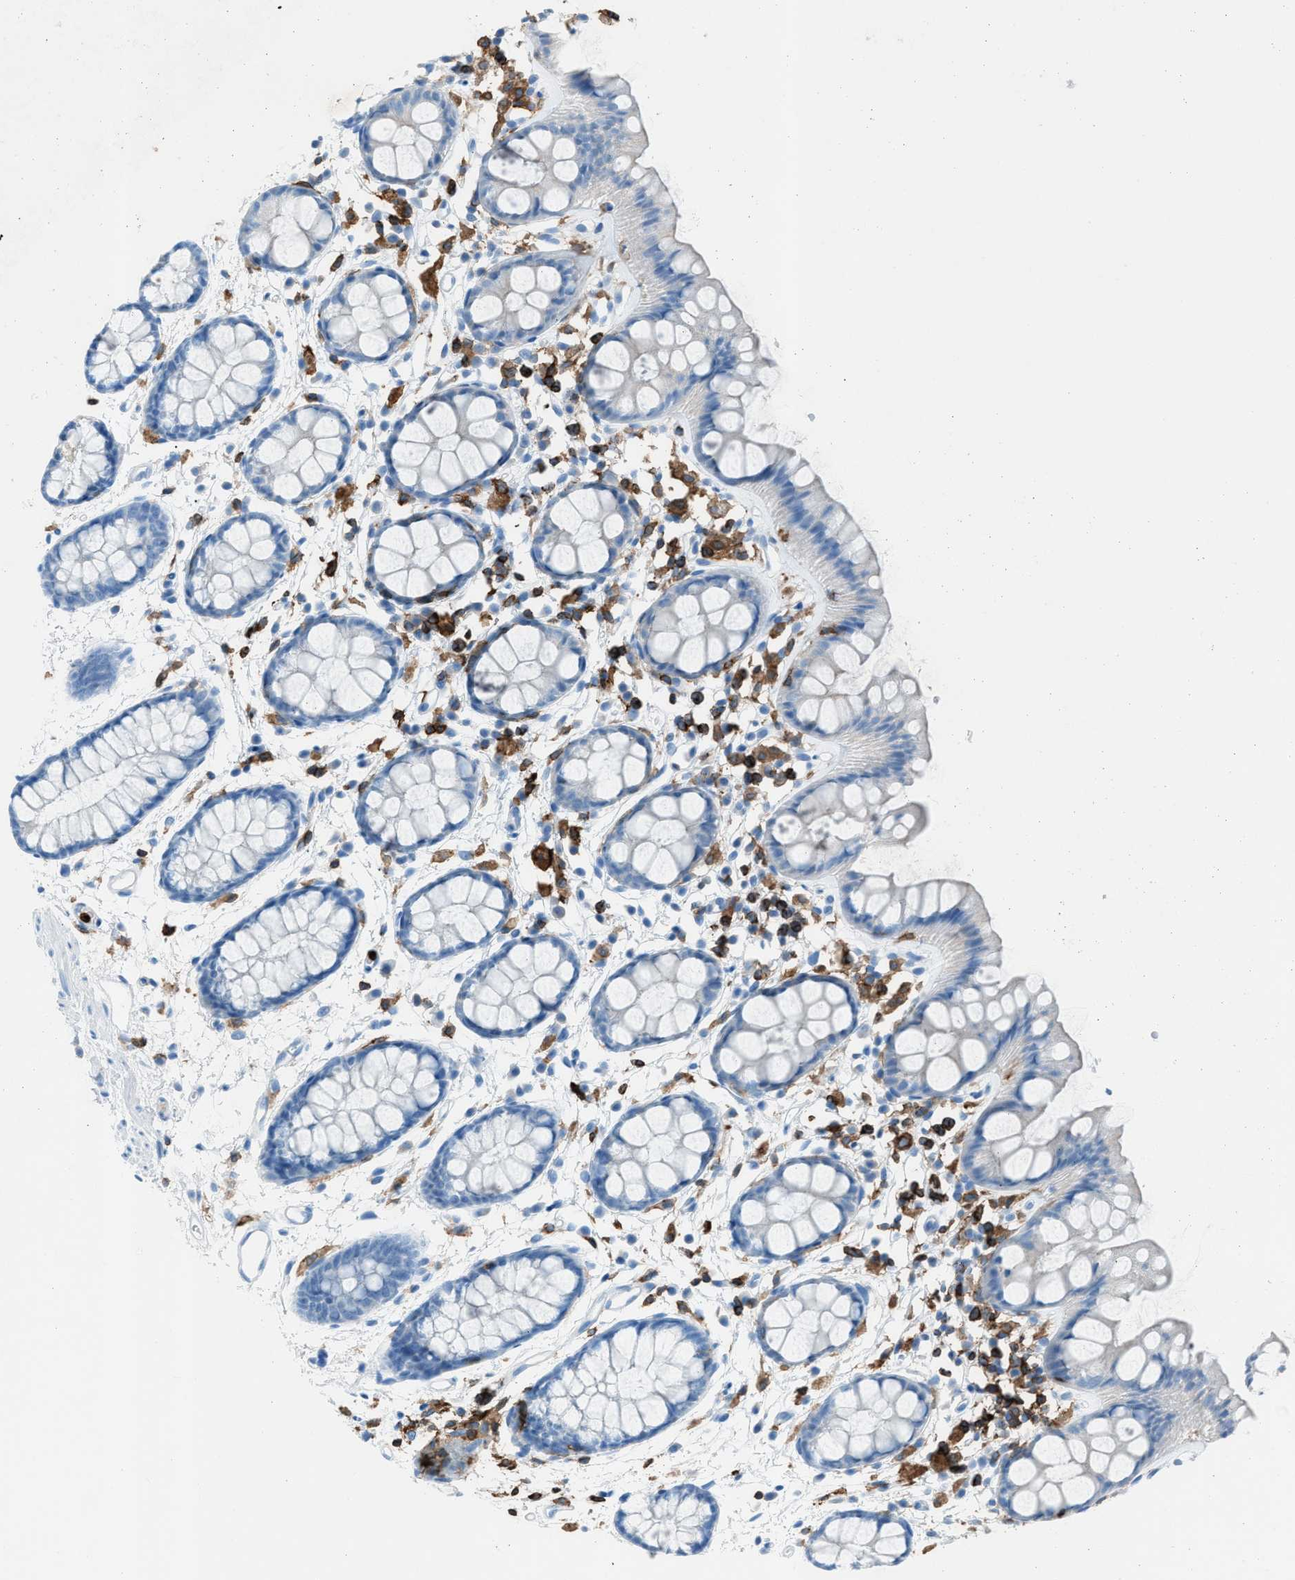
{"staining": {"intensity": "negative", "quantity": "none", "location": "none"}, "tissue": "rectum", "cell_type": "Glandular cells", "image_type": "normal", "snomed": [{"axis": "morphology", "description": "Normal tissue, NOS"}, {"axis": "topography", "description": "Rectum"}], "caption": "Rectum stained for a protein using IHC displays no expression glandular cells.", "gene": "ITGB2", "patient": {"sex": "female", "age": 66}}